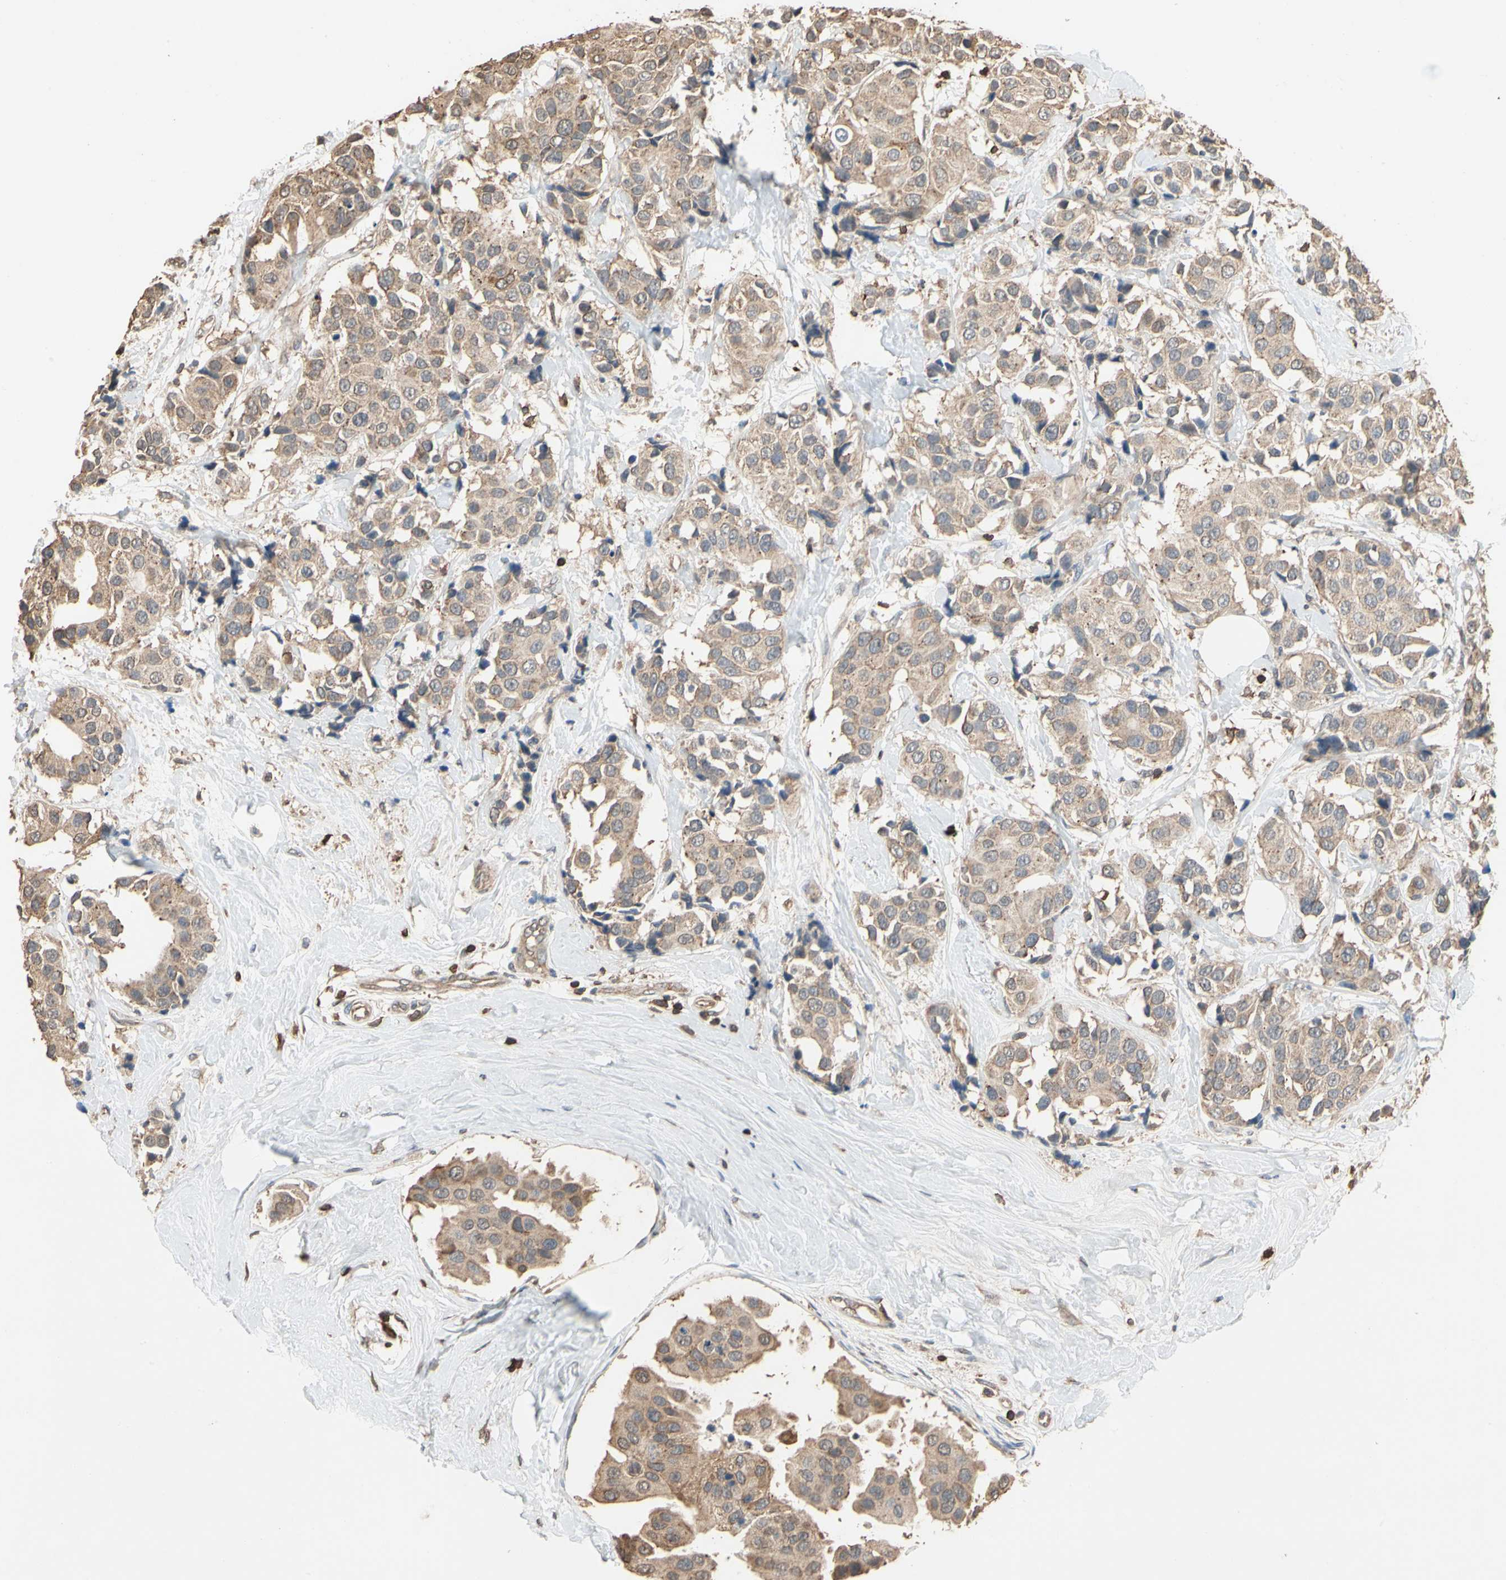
{"staining": {"intensity": "weak", "quantity": ">75%", "location": "cytoplasmic/membranous"}, "tissue": "breast cancer", "cell_type": "Tumor cells", "image_type": "cancer", "snomed": [{"axis": "morphology", "description": "Normal tissue, NOS"}, {"axis": "morphology", "description": "Duct carcinoma"}, {"axis": "topography", "description": "Breast"}], "caption": "Breast cancer (intraductal carcinoma) stained with immunohistochemistry reveals weak cytoplasmic/membranous positivity in approximately >75% of tumor cells. (DAB IHC with brightfield microscopy, high magnification).", "gene": "MAP3K10", "patient": {"sex": "female", "age": 39}}